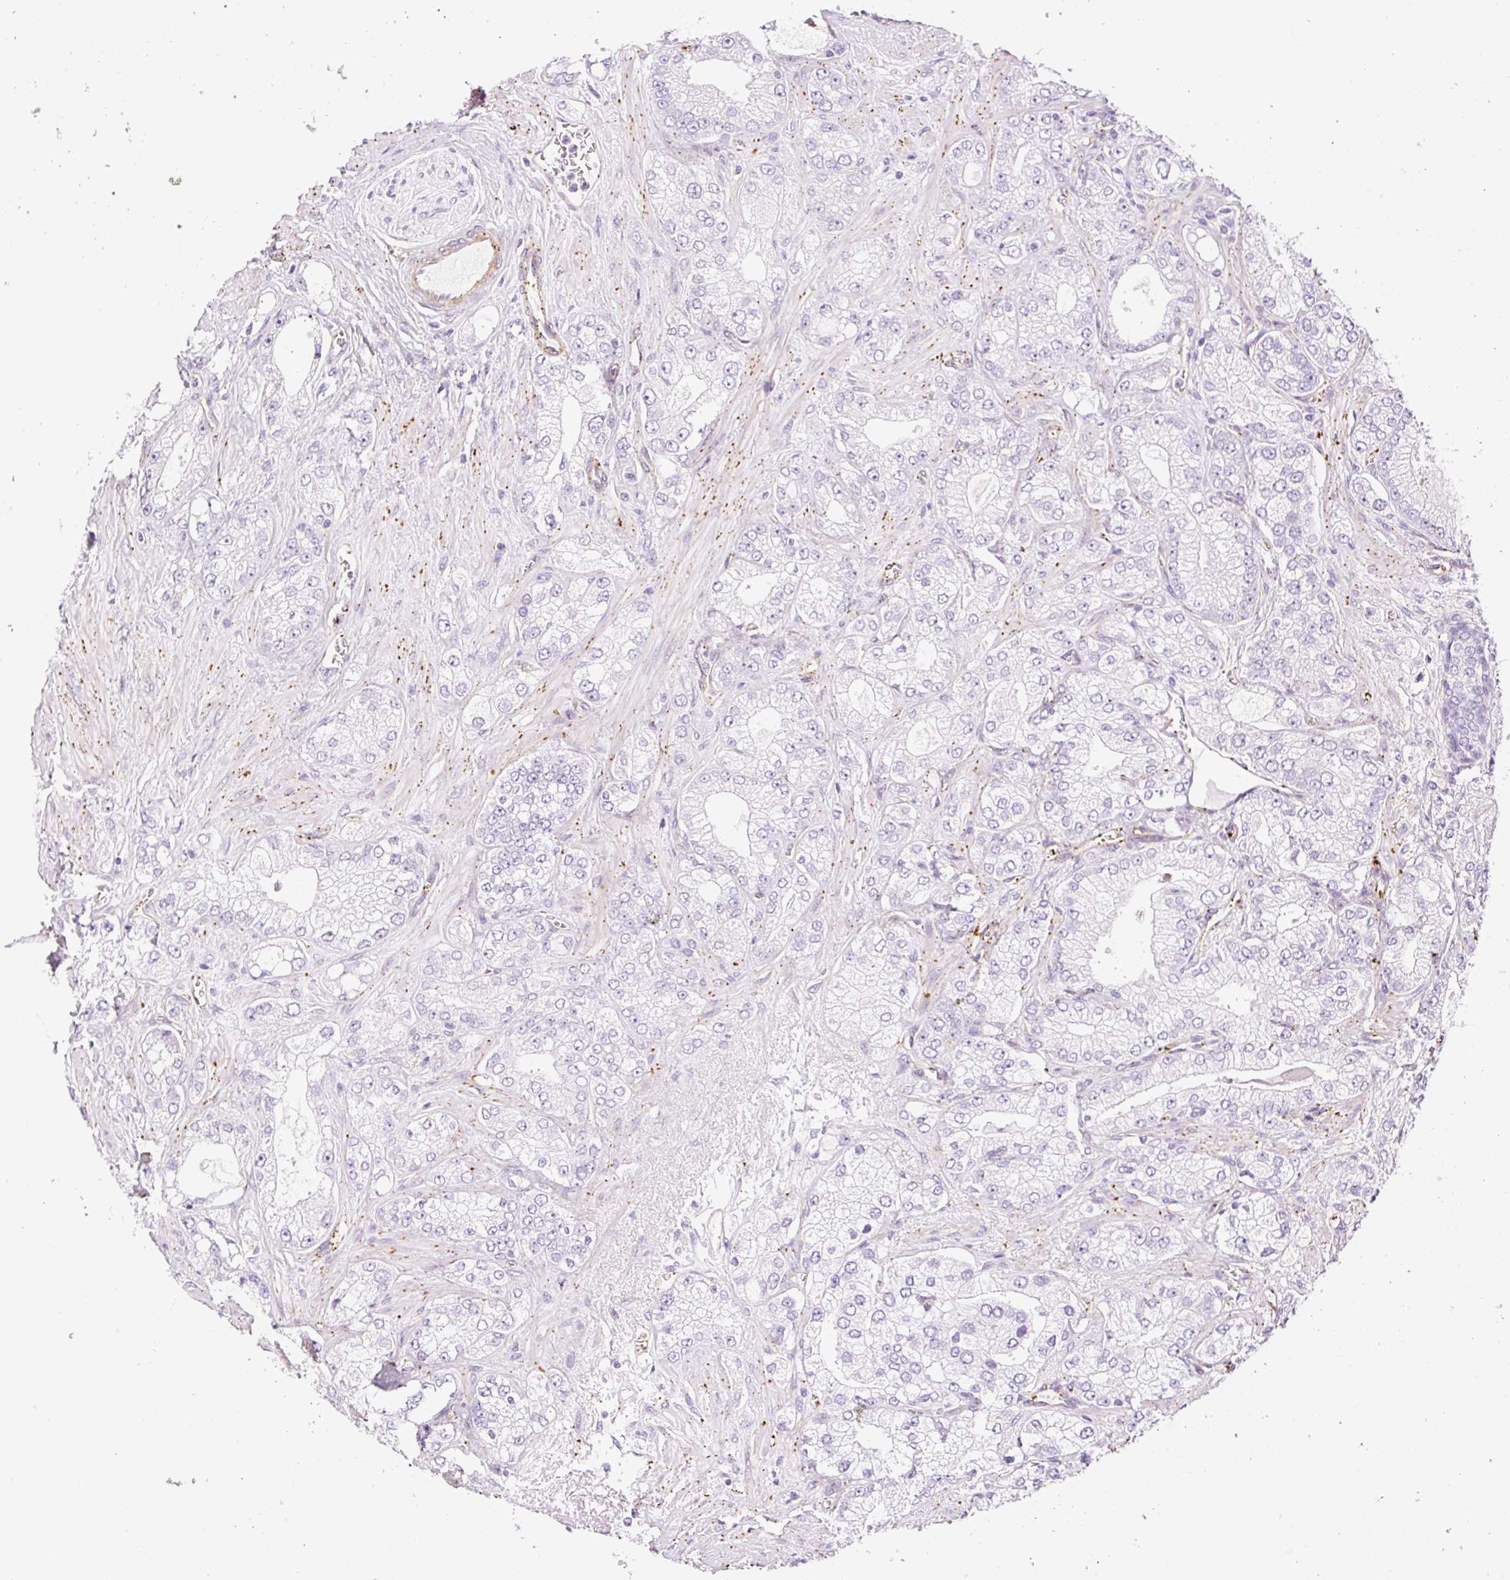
{"staining": {"intensity": "negative", "quantity": "none", "location": "none"}, "tissue": "prostate cancer", "cell_type": "Tumor cells", "image_type": "cancer", "snomed": [{"axis": "morphology", "description": "Normal tissue, NOS"}, {"axis": "morphology", "description": "Adenocarcinoma, High grade"}, {"axis": "topography", "description": "Prostate"}, {"axis": "topography", "description": "Peripheral nerve tissue"}], "caption": "This is an IHC image of human prostate high-grade adenocarcinoma. There is no staining in tumor cells.", "gene": "EHD3", "patient": {"sex": "male", "age": 68}}